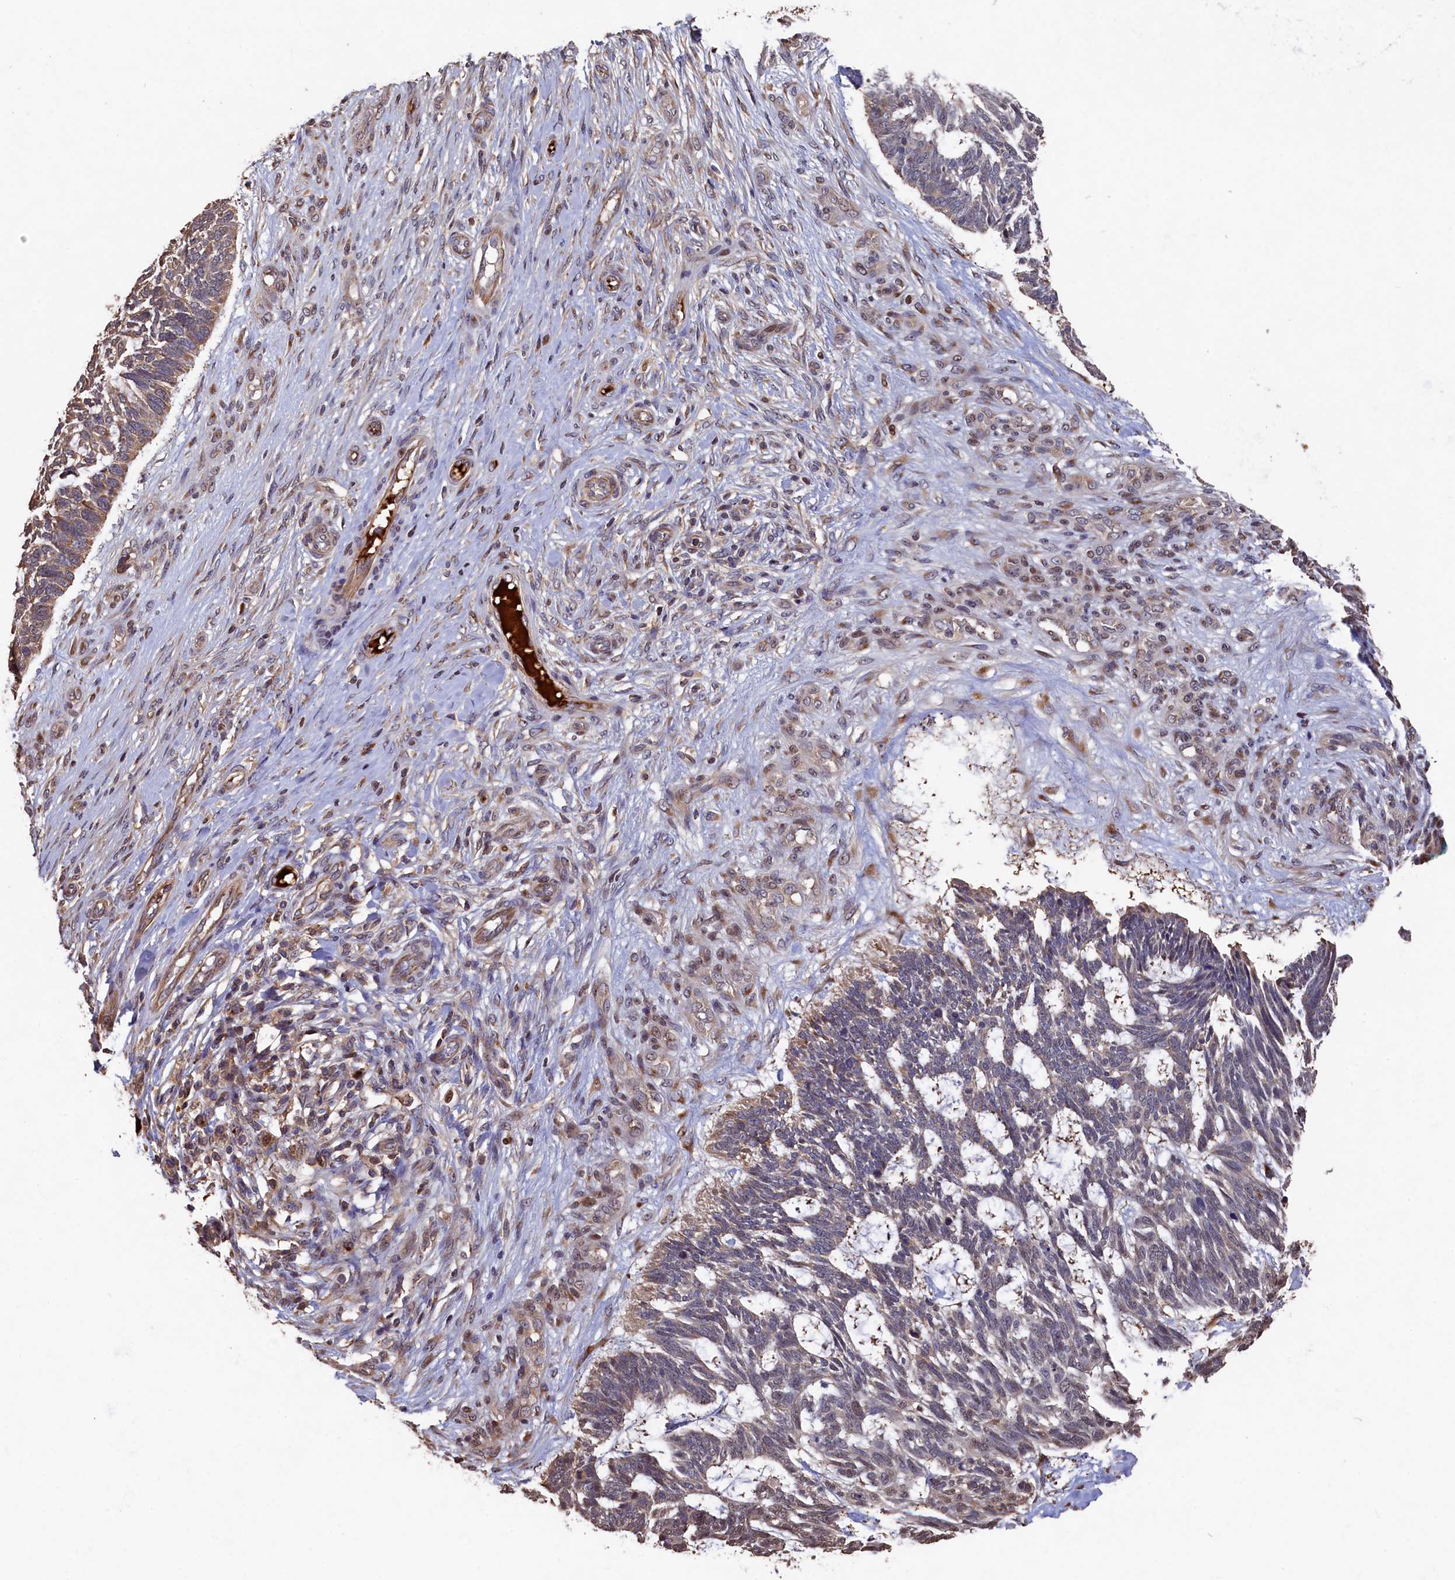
{"staining": {"intensity": "weak", "quantity": "25%-75%", "location": "cytoplasmic/membranous"}, "tissue": "skin cancer", "cell_type": "Tumor cells", "image_type": "cancer", "snomed": [{"axis": "morphology", "description": "Basal cell carcinoma"}, {"axis": "topography", "description": "Skin"}], "caption": "Approximately 25%-75% of tumor cells in human skin cancer (basal cell carcinoma) exhibit weak cytoplasmic/membranous protein staining as visualized by brown immunohistochemical staining.", "gene": "NAA60", "patient": {"sex": "male", "age": 88}}